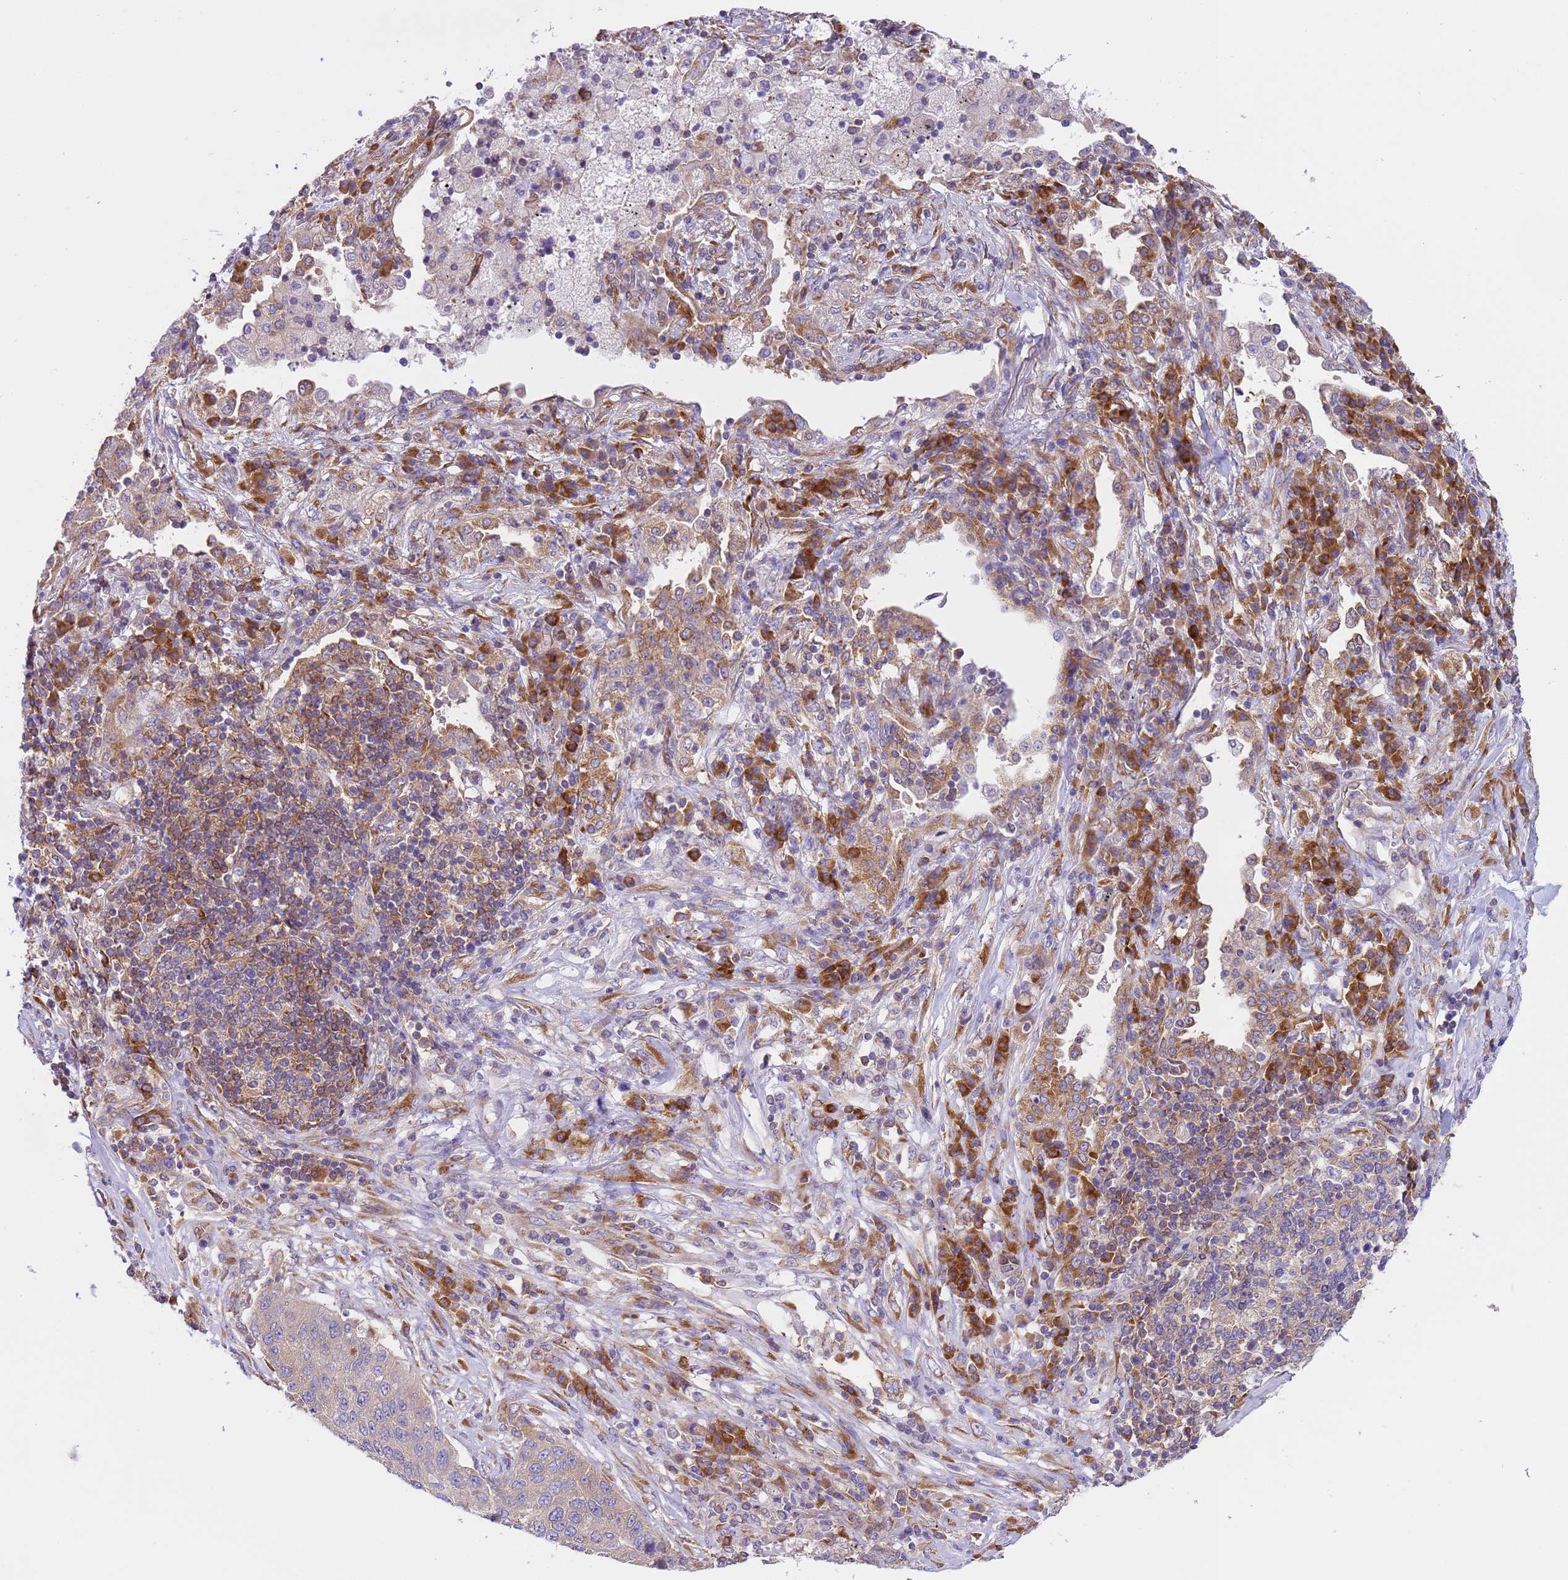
{"staining": {"intensity": "weak", "quantity": "25%-75%", "location": "cytoplasmic/membranous"}, "tissue": "lung cancer", "cell_type": "Tumor cells", "image_type": "cancer", "snomed": [{"axis": "morphology", "description": "Squamous cell carcinoma, NOS"}, {"axis": "topography", "description": "Lung"}], "caption": "Lung cancer (squamous cell carcinoma) stained with a protein marker exhibits weak staining in tumor cells.", "gene": "VARS1", "patient": {"sex": "female", "age": 63}}